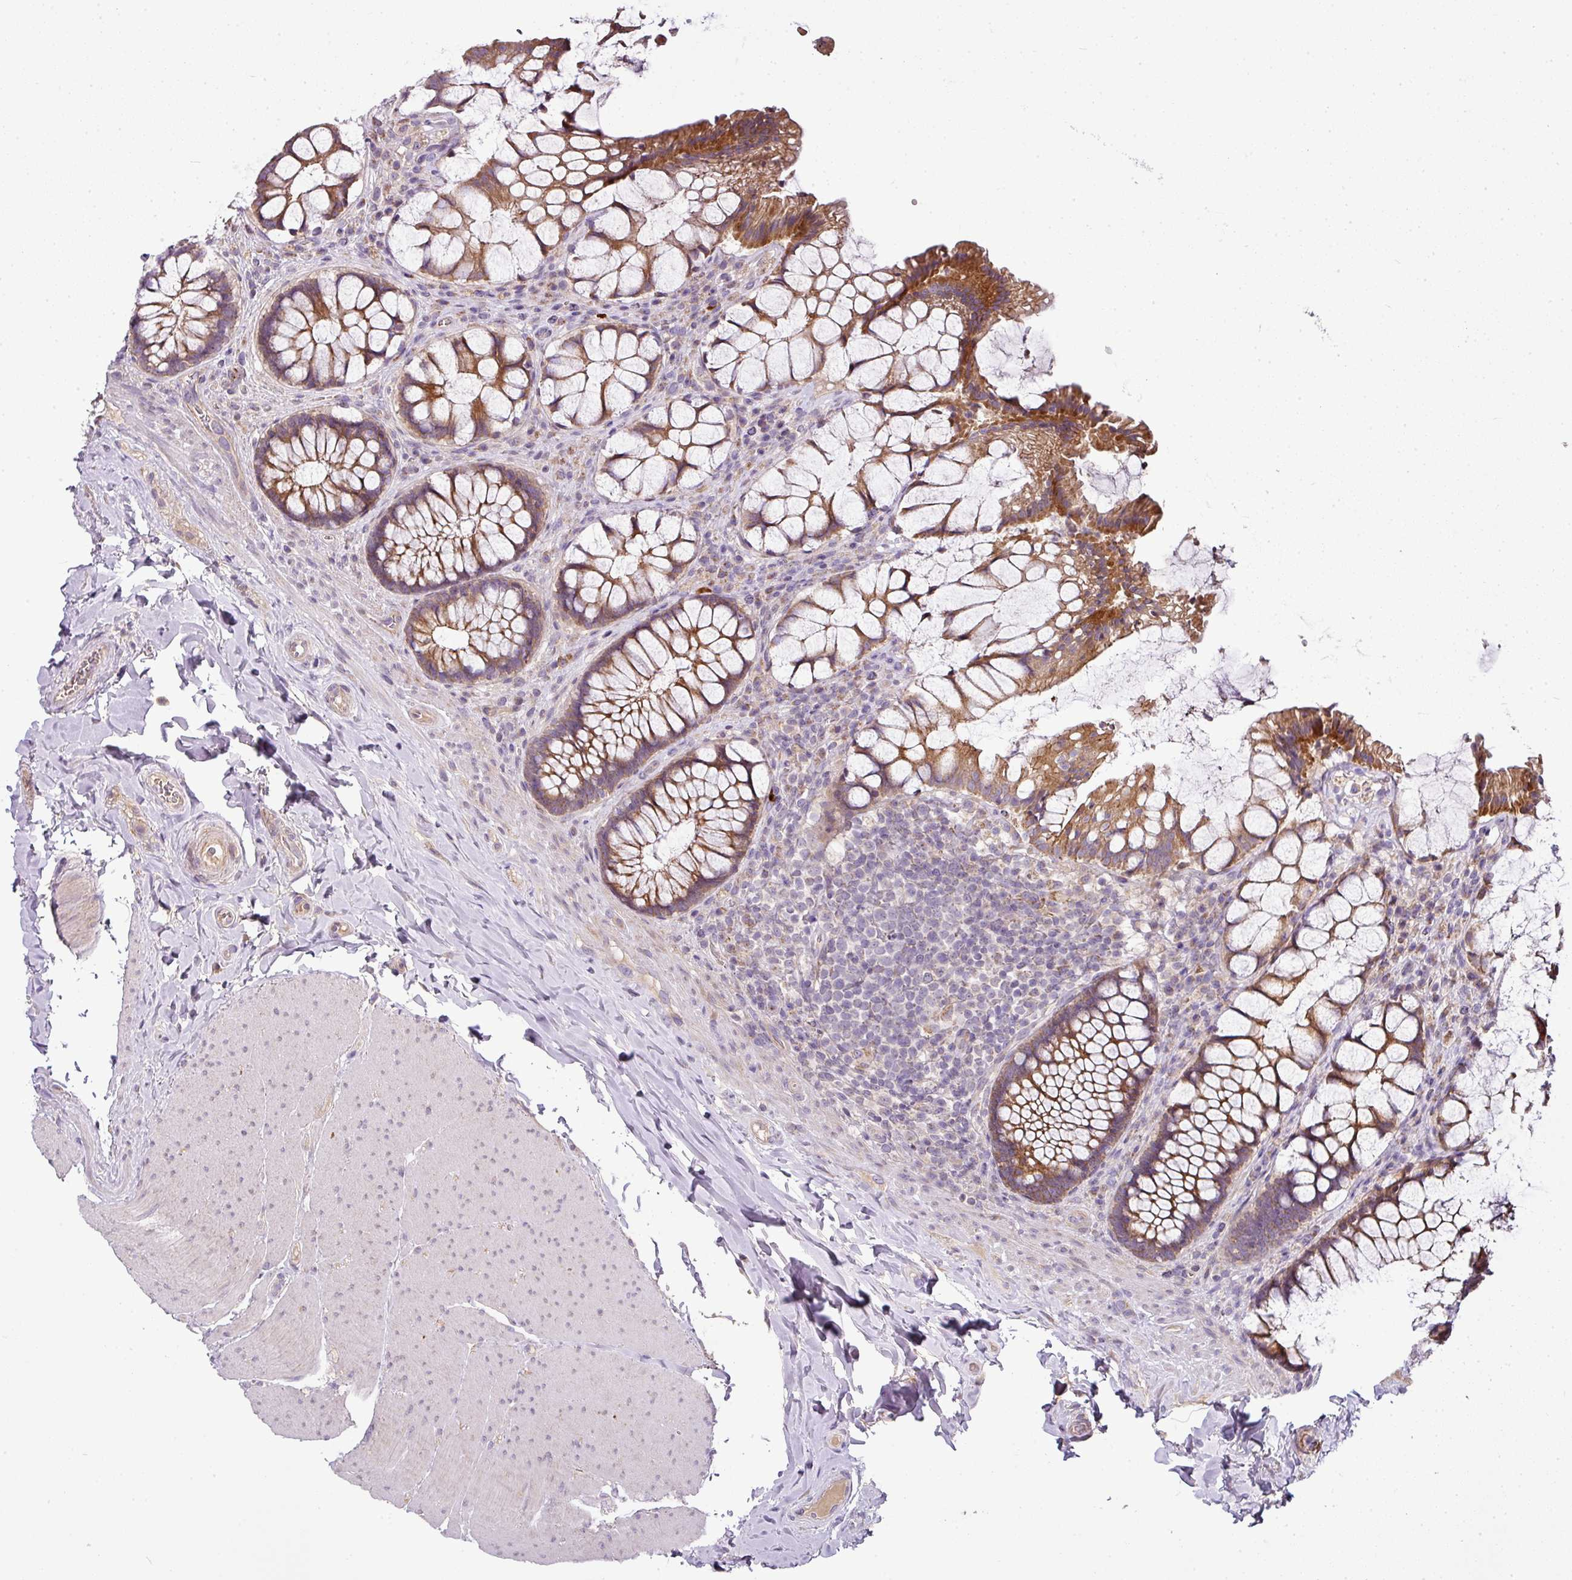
{"staining": {"intensity": "moderate", "quantity": ">75%", "location": "cytoplasmic/membranous"}, "tissue": "rectum", "cell_type": "Glandular cells", "image_type": "normal", "snomed": [{"axis": "morphology", "description": "Normal tissue, NOS"}, {"axis": "topography", "description": "Rectum"}], "caption": "Unremarkable rectum exhibits moderate cytoplasmic/membranous staining in about >75% of glandular cells (Brightfield microscopy of DAB IHC at high magnification)..", "gene": "GAN", "patient": {"sex": "female", "age": 58}}